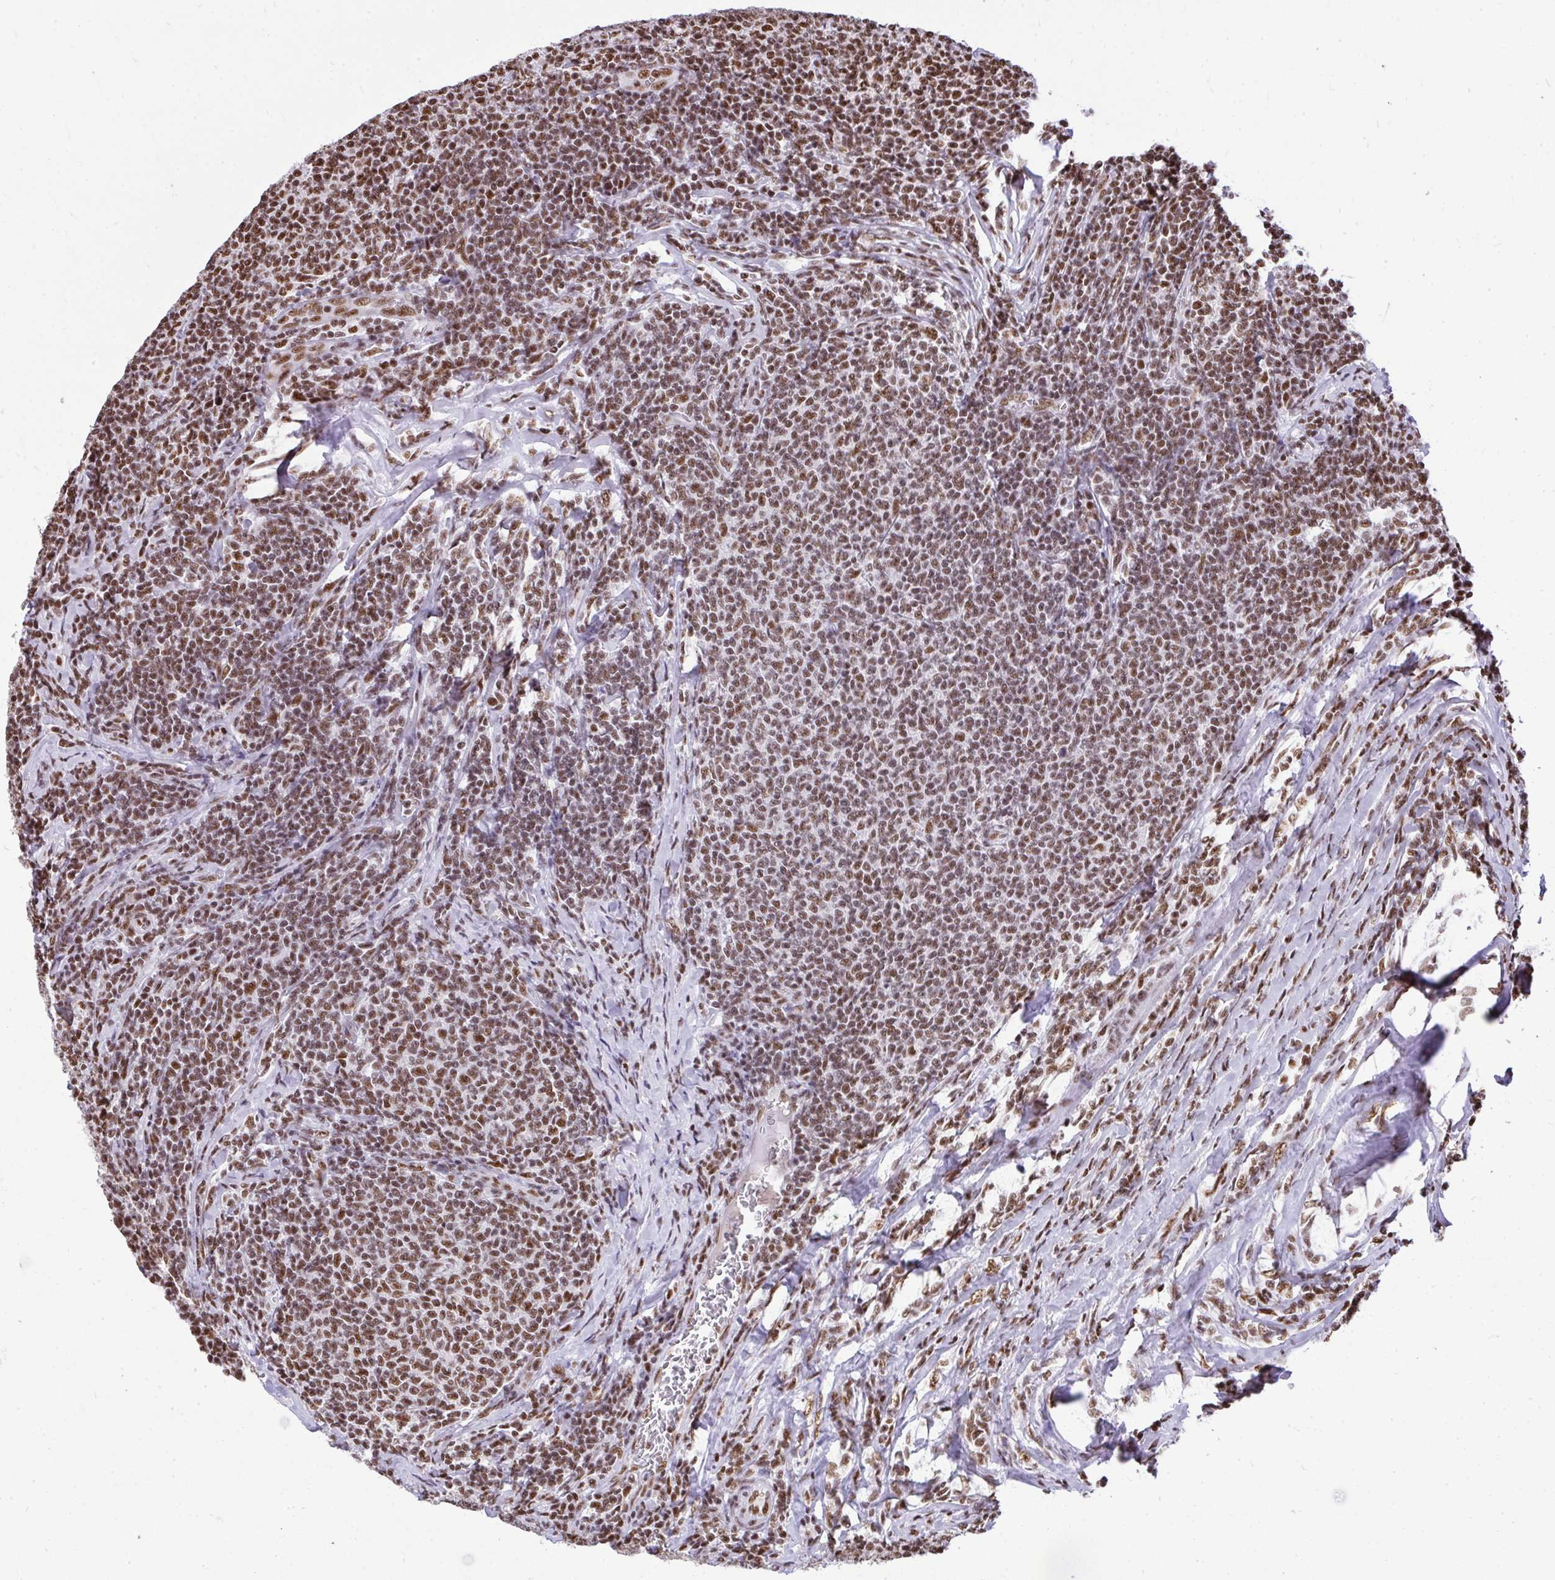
{"staining": {"intensity": "moderate", "quantity": ">75%", "location": "nuclear"}, "tissue": "lymphoma", "cell_type": "Tumor cells", "image_type": "cancer", "snomed": [{"axis": "morphology", "description": "Malignant lymphoma, non-Hodgkin's type, Low grade"}, {"axis": "topography", "description": "Lymph node"}], "caption": "DAB (3,3'-diaminobenzidine) immunohistochemical staining of human malignant lymphoma, non-Hodgkin's type (low-grade) demonstrates moderate nuclear protein expression in approximately >75% of tumor cells.", "gene": "PRPF19", "patient": {"sex": "male", "age": 52}}